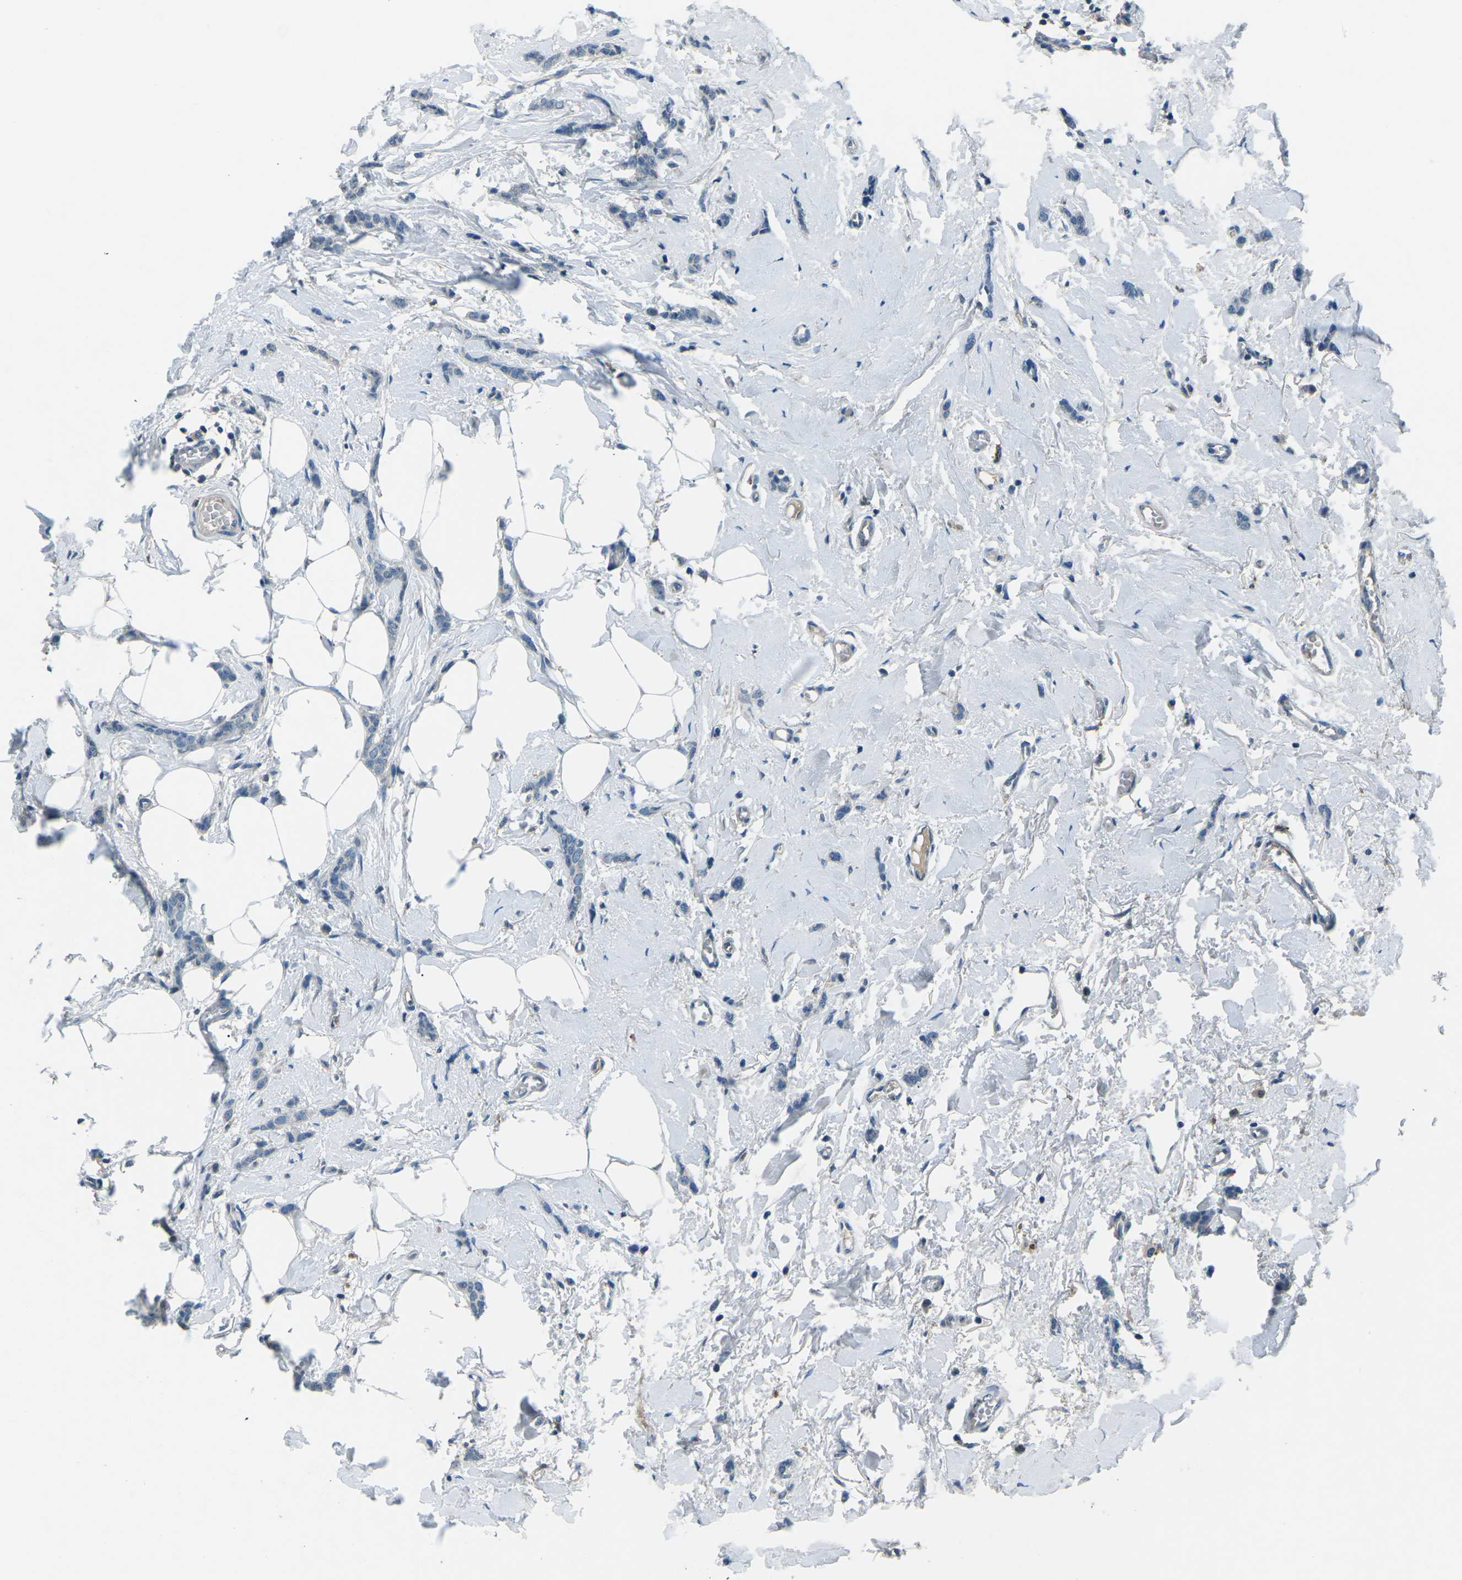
{"staining": {"intensity": "negative", "quantity": "none", "location": "none"}, "tissue": "breast cancer", "cell_type": "Tumor cells", "image_type": "cancer", "snomed": [{"axis": "morphology", "description": "Lobular carcinoma"}, {"axis": "topography", "description": "Skin"}, {"axis": "topography", "description": "Breast"}], "caption": "DAB immunohistochemical staining of human breast cancer (lobular carcinoma) displays no significant expression in tumor cells.", "gene": "CD1D", "patient": {"sex": "female", "age": 46}}